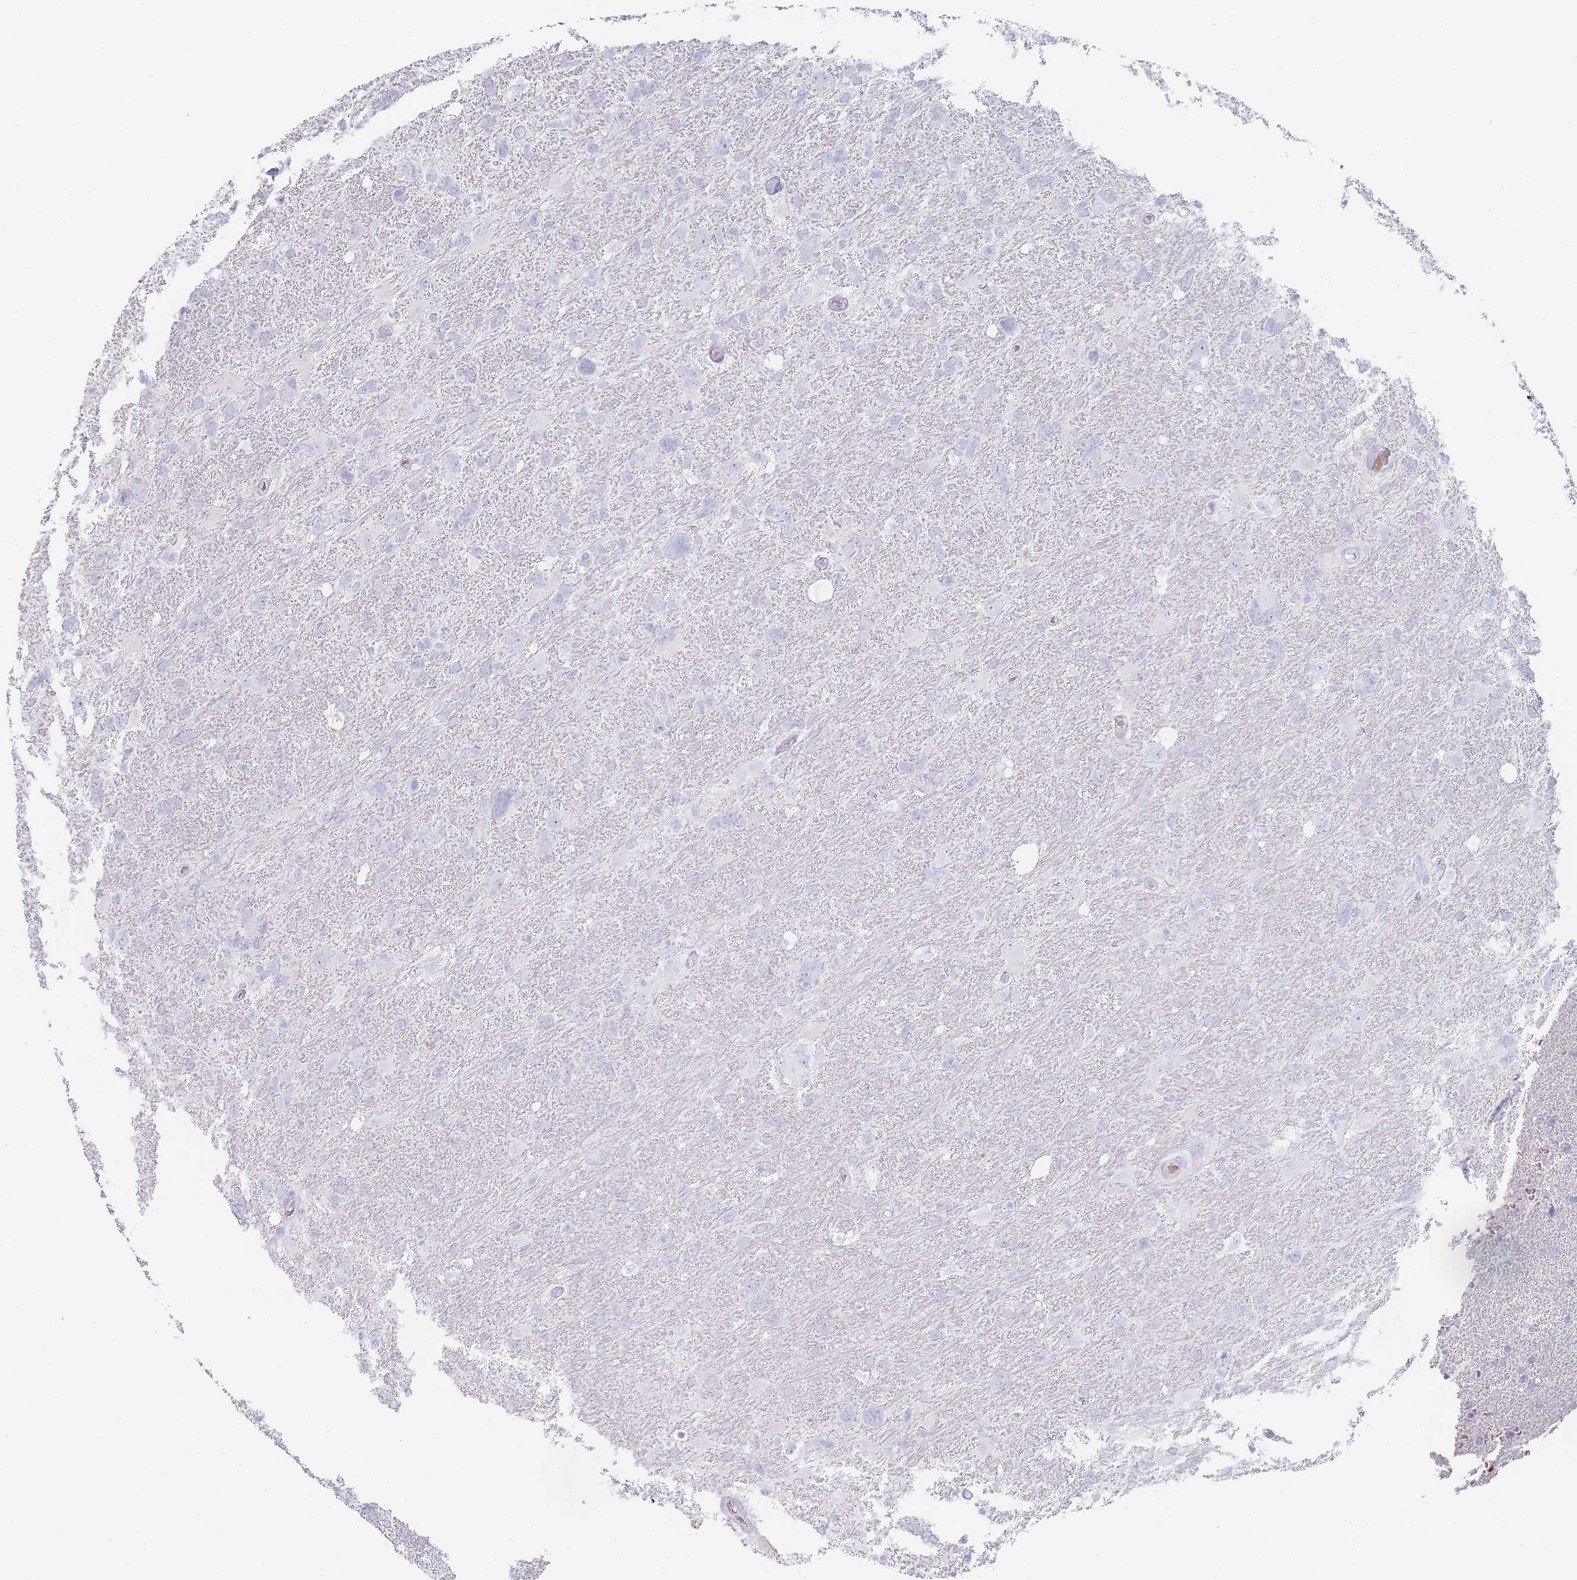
{"staining": {"intensity": "negative", "quantity": "none", "location": "none"}, "tissue": "glioma", "cell_type": "Tumor cells", "image_type": "cancer", "snomed": [{"axis": "morphology", "description": "Glioma, malignant, High grade"}, {"axis": "topography", "description": "Brain"}], "caption": "The image displays no significant expression in tumor cells of malignant glioma (high-grade).", "gene": "HBG2", "patient": {"sex": "male", "age": 61}}